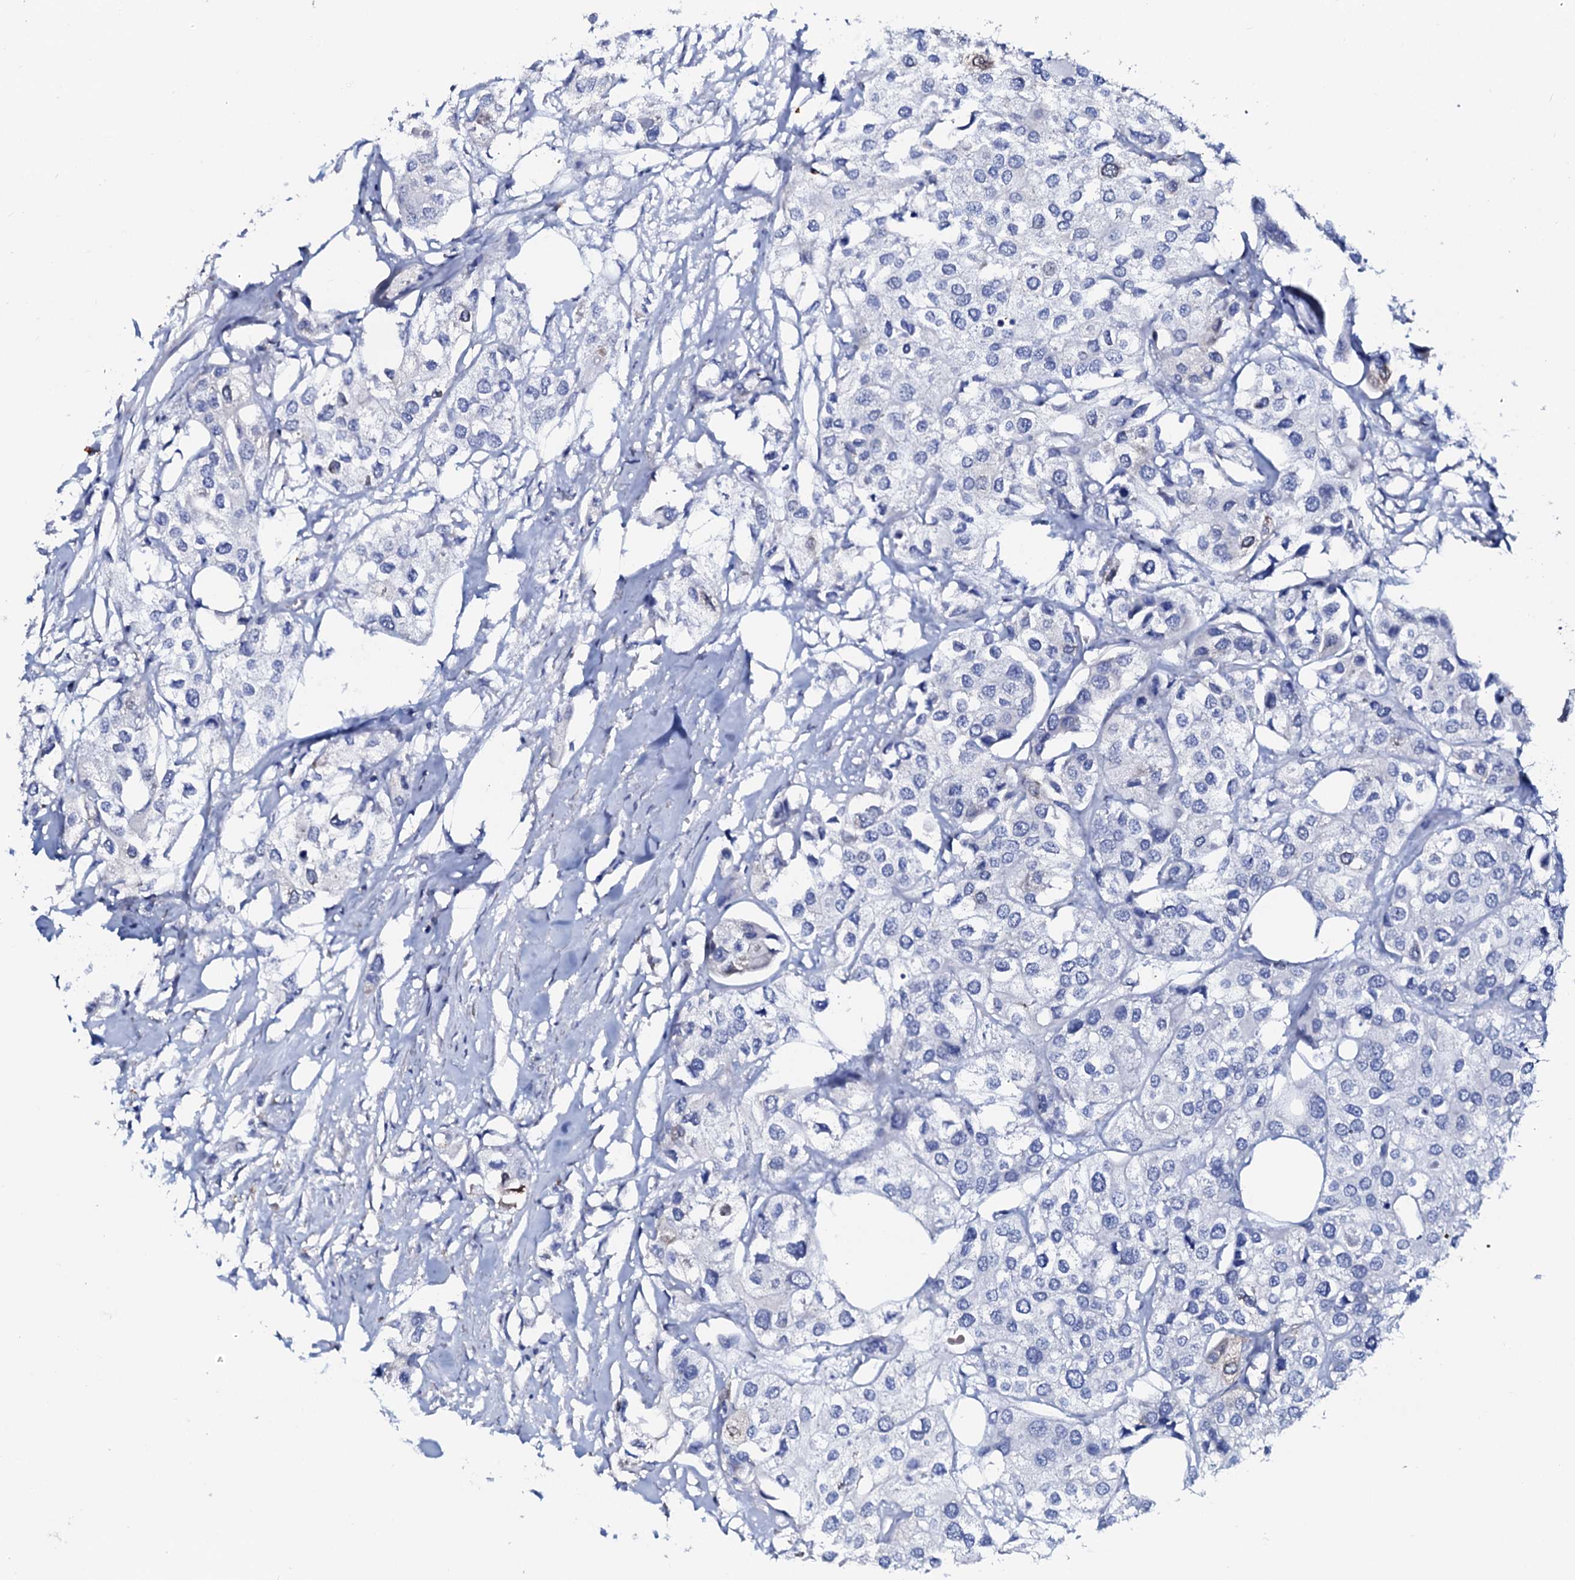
{"staining": {"intensity": "negative", "quantity": "none", "location": "none"}, "tissue": "urothelial cancer", "cell_type": "Tumor cells", "image_type": "cancer", "snomed": [{"axis": "morphology", "description": "Urothelial carcinoma, High grade"}, {"axis": "topography", "description": "Urinary bladder"}], "caption": "IHC of urothelial cancer reveals no staining in tumor cells.", "gene": "AMER2", "patient": {"sex": "male", "age": 64}}